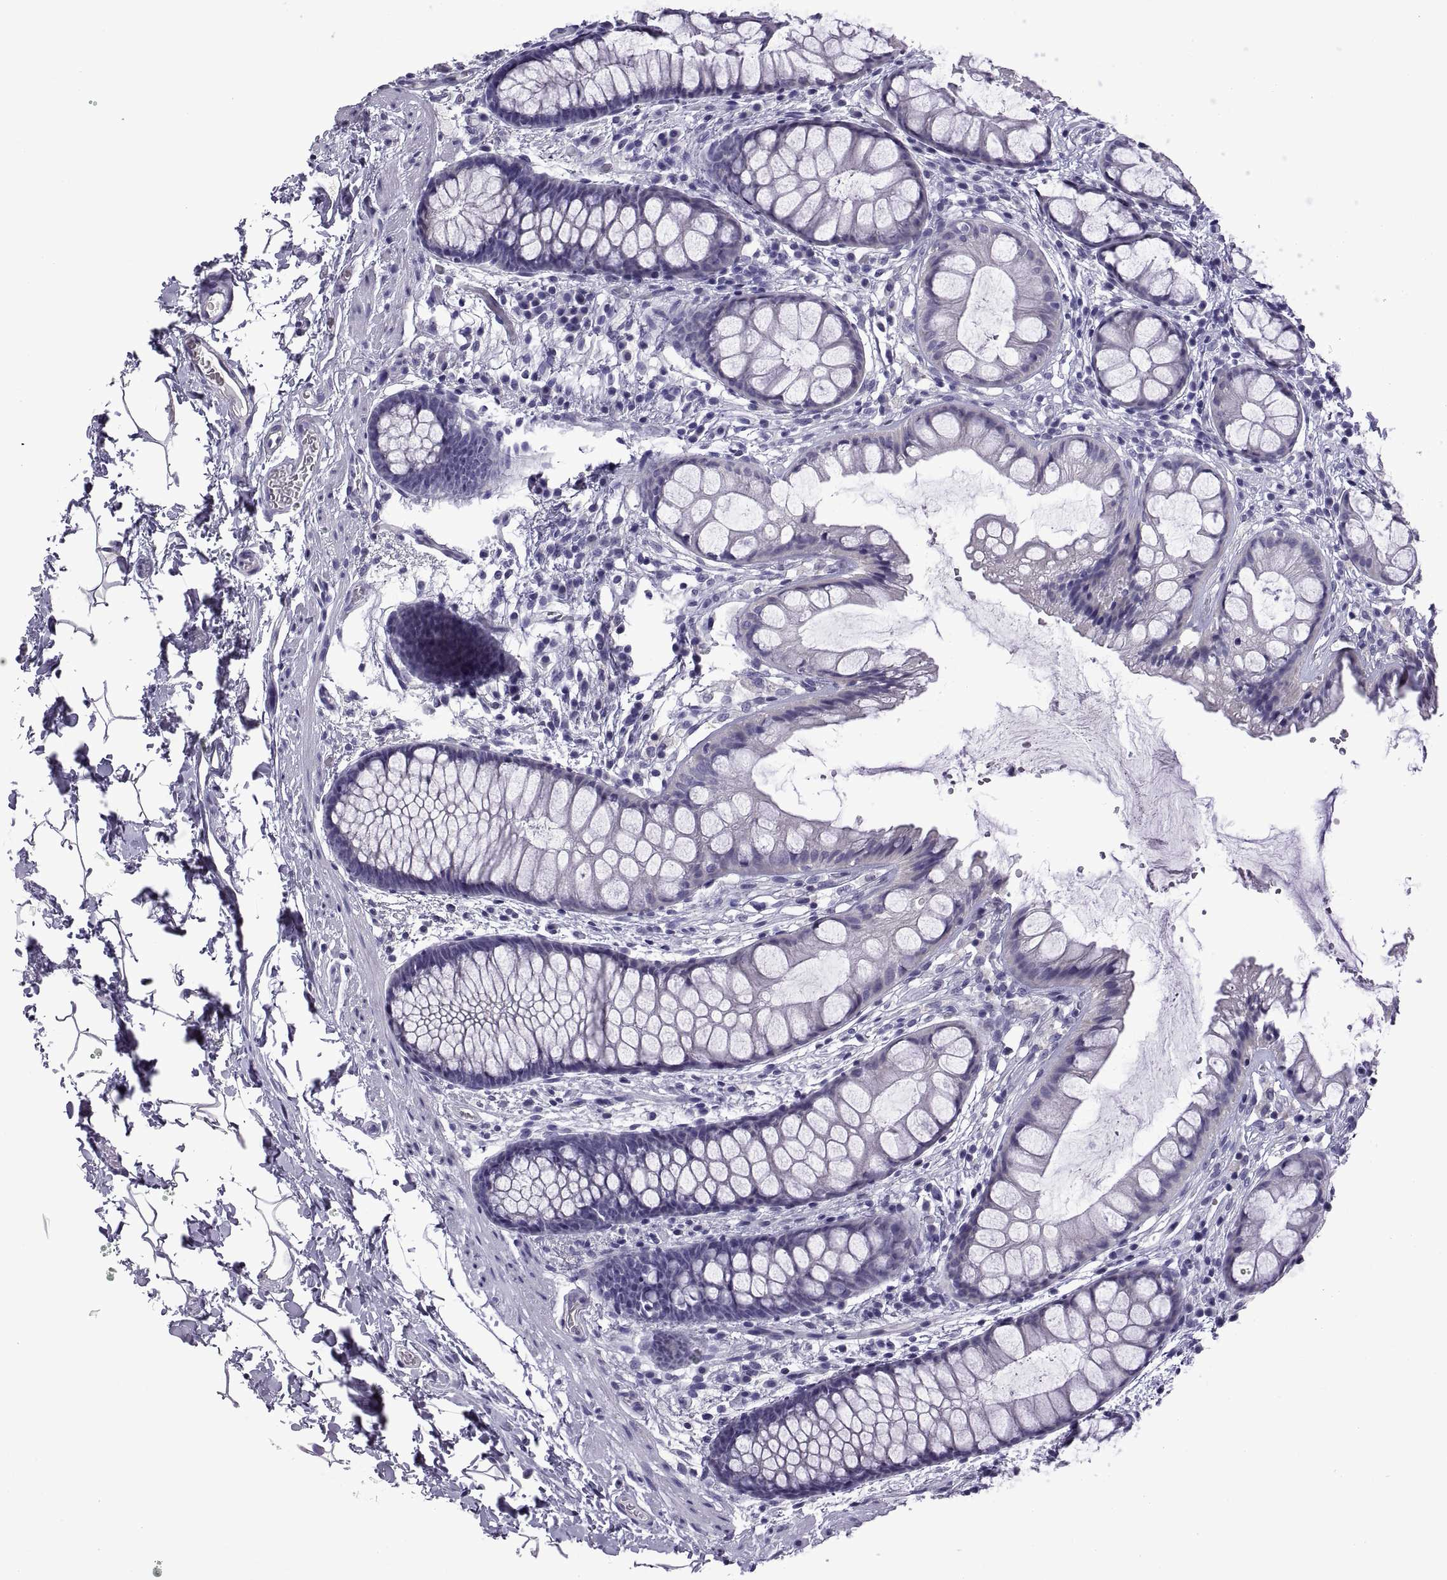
{"staining": {"intensity": "negative", "quantity": "none", "location": "none"}, "tissue": "rectum", "cell_type": "Glandular cells", "image_type": "normal", "snomed": [{"axis": "morphology", "description": "Normal tissue, NOS"}, {"axis": "topography", "description": "Rectum"}], "caption": "Immunohistochemistry histopathology image of benign rectum: human rectum stained with DAB (3,3'-diaminobenzidine) reveals no significant protein expression in glandular cells.", "gene": "SPDYE10", "patient": {"sex": "female", "age": 62}}